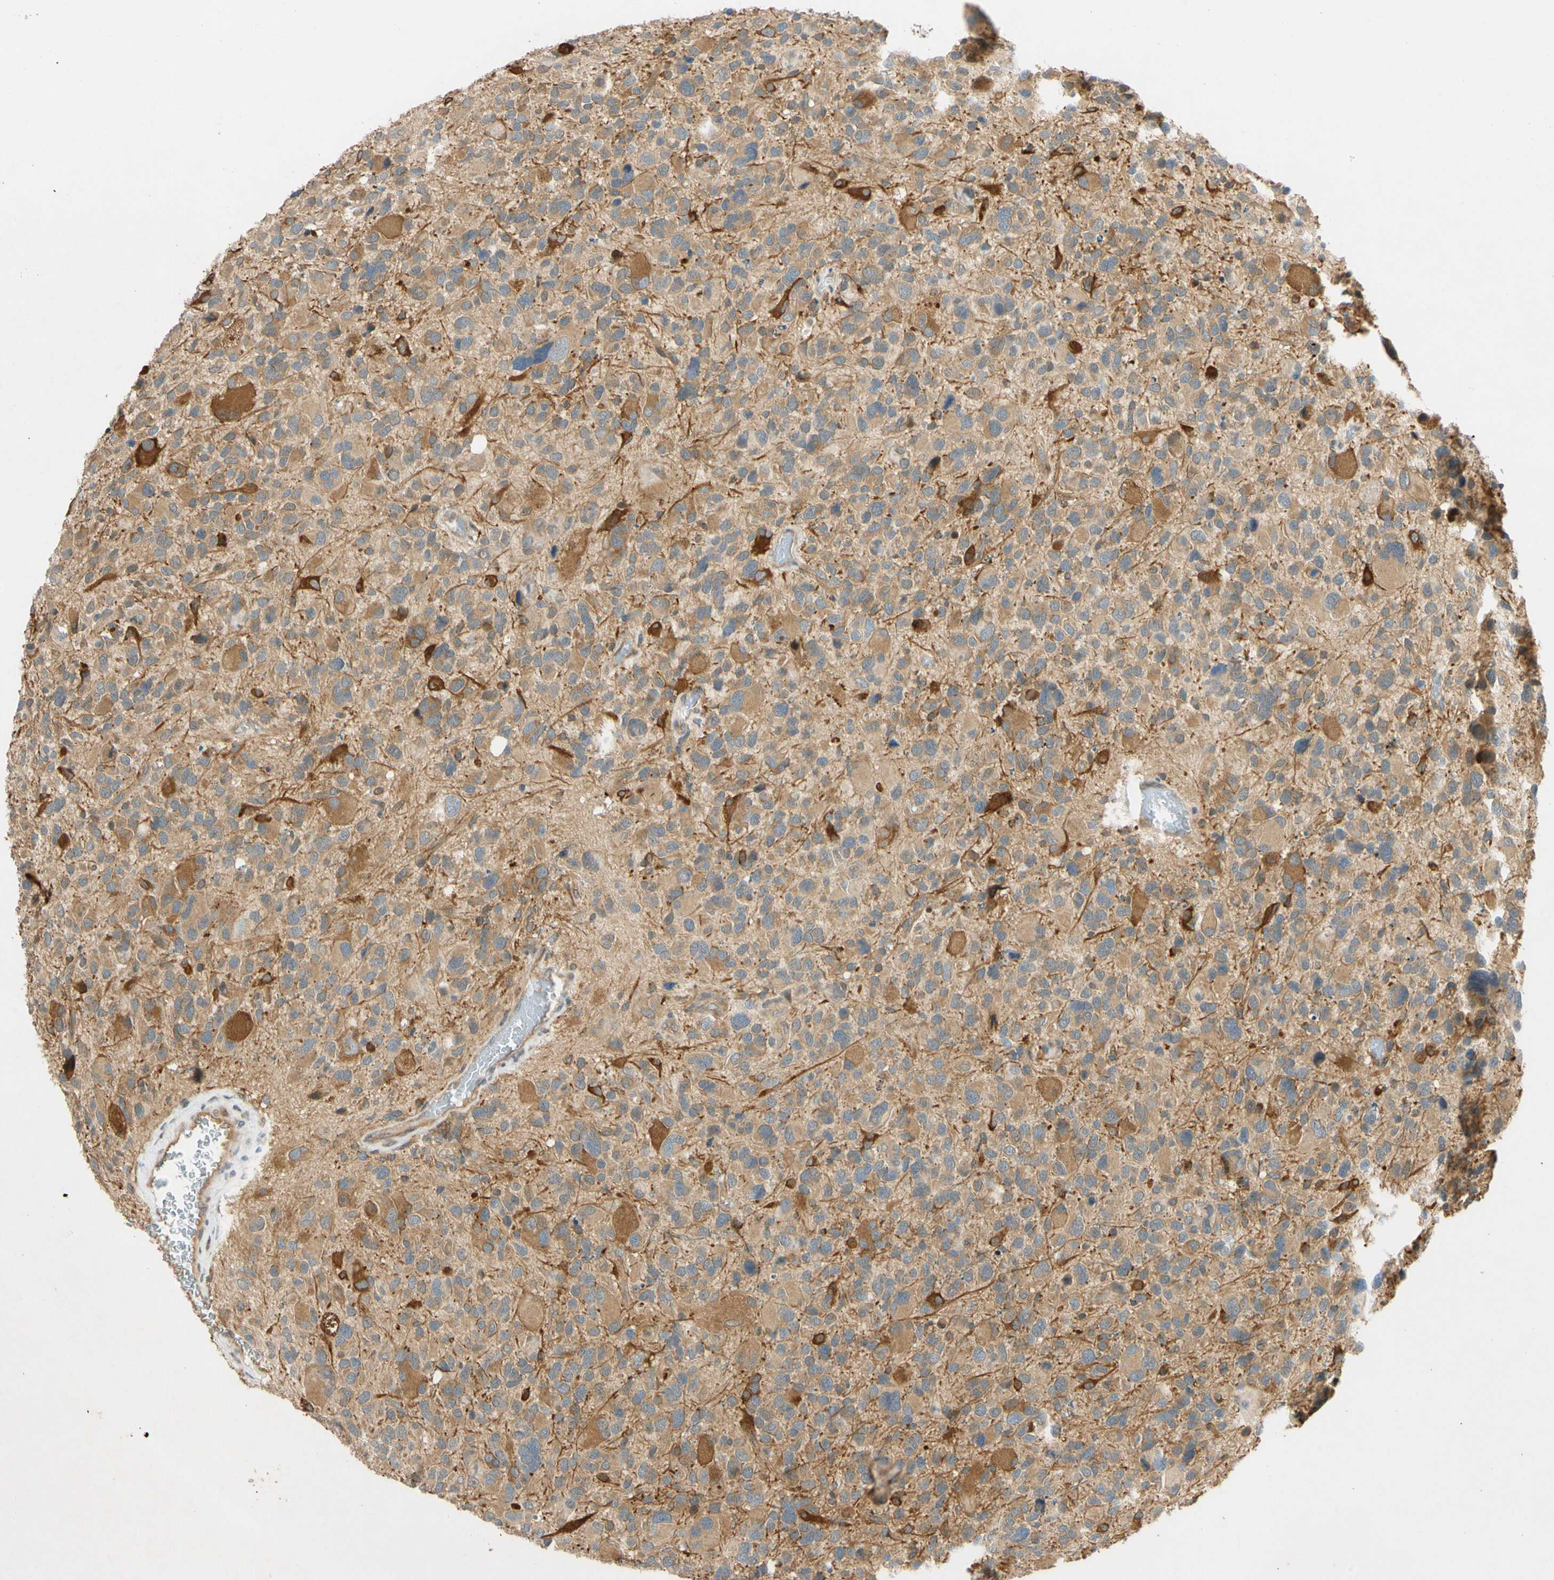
{"staining": {"intensity": "moderate", "quantity": "25%-75%", "location": "cytoplasmic/membranous"}, "tissue": "glioma", "cell_type": "Tumor cells", "image_type": "cancer", "snomed": [{"axis": "morphology", "description": "Glioma, malignant, High grade"}, {"axis": "topography", "description": "Brain"}], "caption": "Glioma tissue displays moderate cytoplasmic/membranous staining in about 25%-75% of tumor cells, visualized by immunohistochemistry.", "gene": "GATD1", "patient": {"sex": "male", "age": 48}}